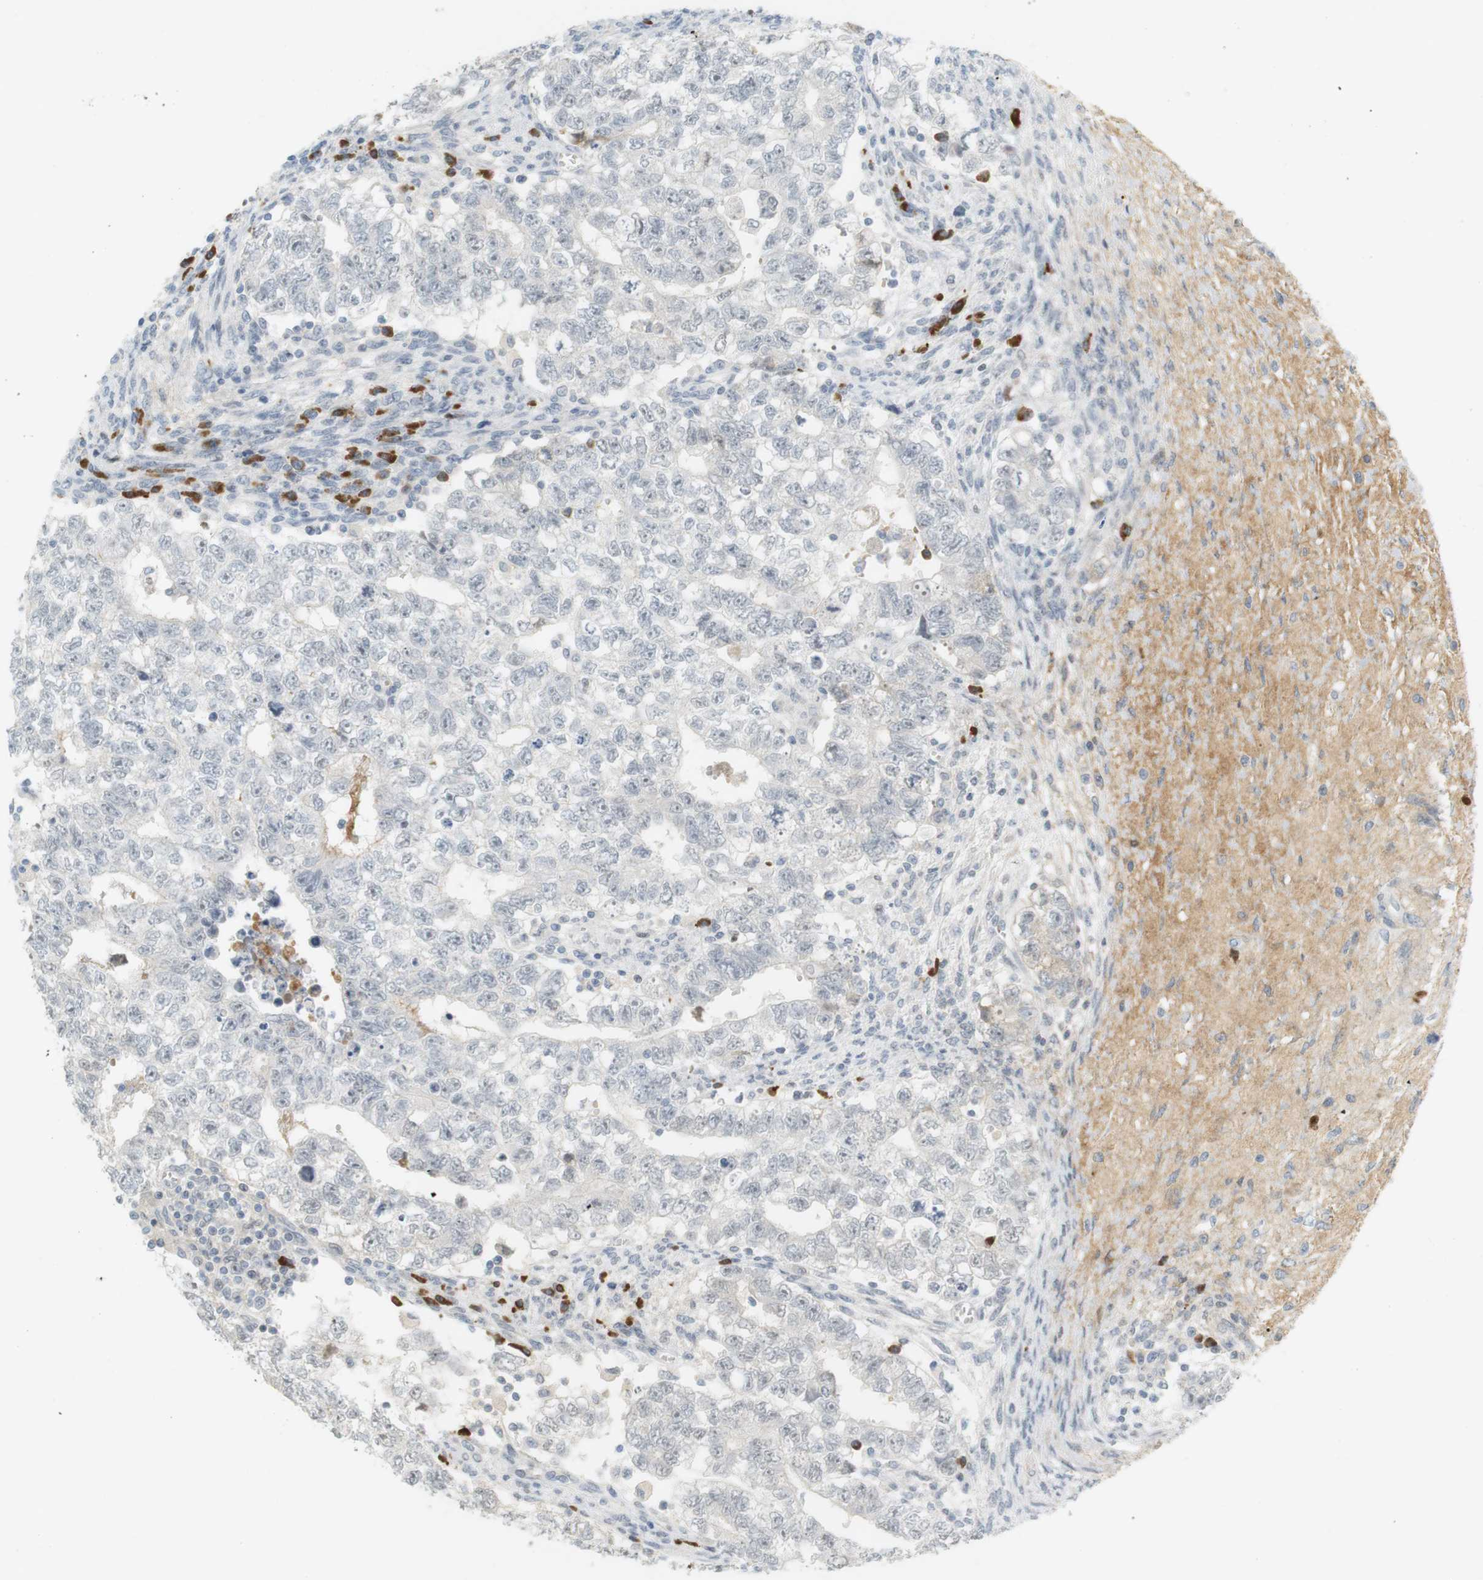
{"staining": {"intensity": "negative", "quantity": "none", "location": "none"}, "tissue": "testis cancer", "cell_type": "Tumor cells", "image_type": "cancer", "snomed": [{"axis": "morphology", "description": "Seminoma, NOS"}, {"axis": "morphology", "description": "Carcinoma, Embryonal, NOS"}, {"axis": "topography", "description": "Testis"}], "caption": "This is an IHC histopathology image of human testis seminoma. There is no expression in tumor cells.", "gene": "DMC1", "patient": {"sex": "male", "age": 38}}